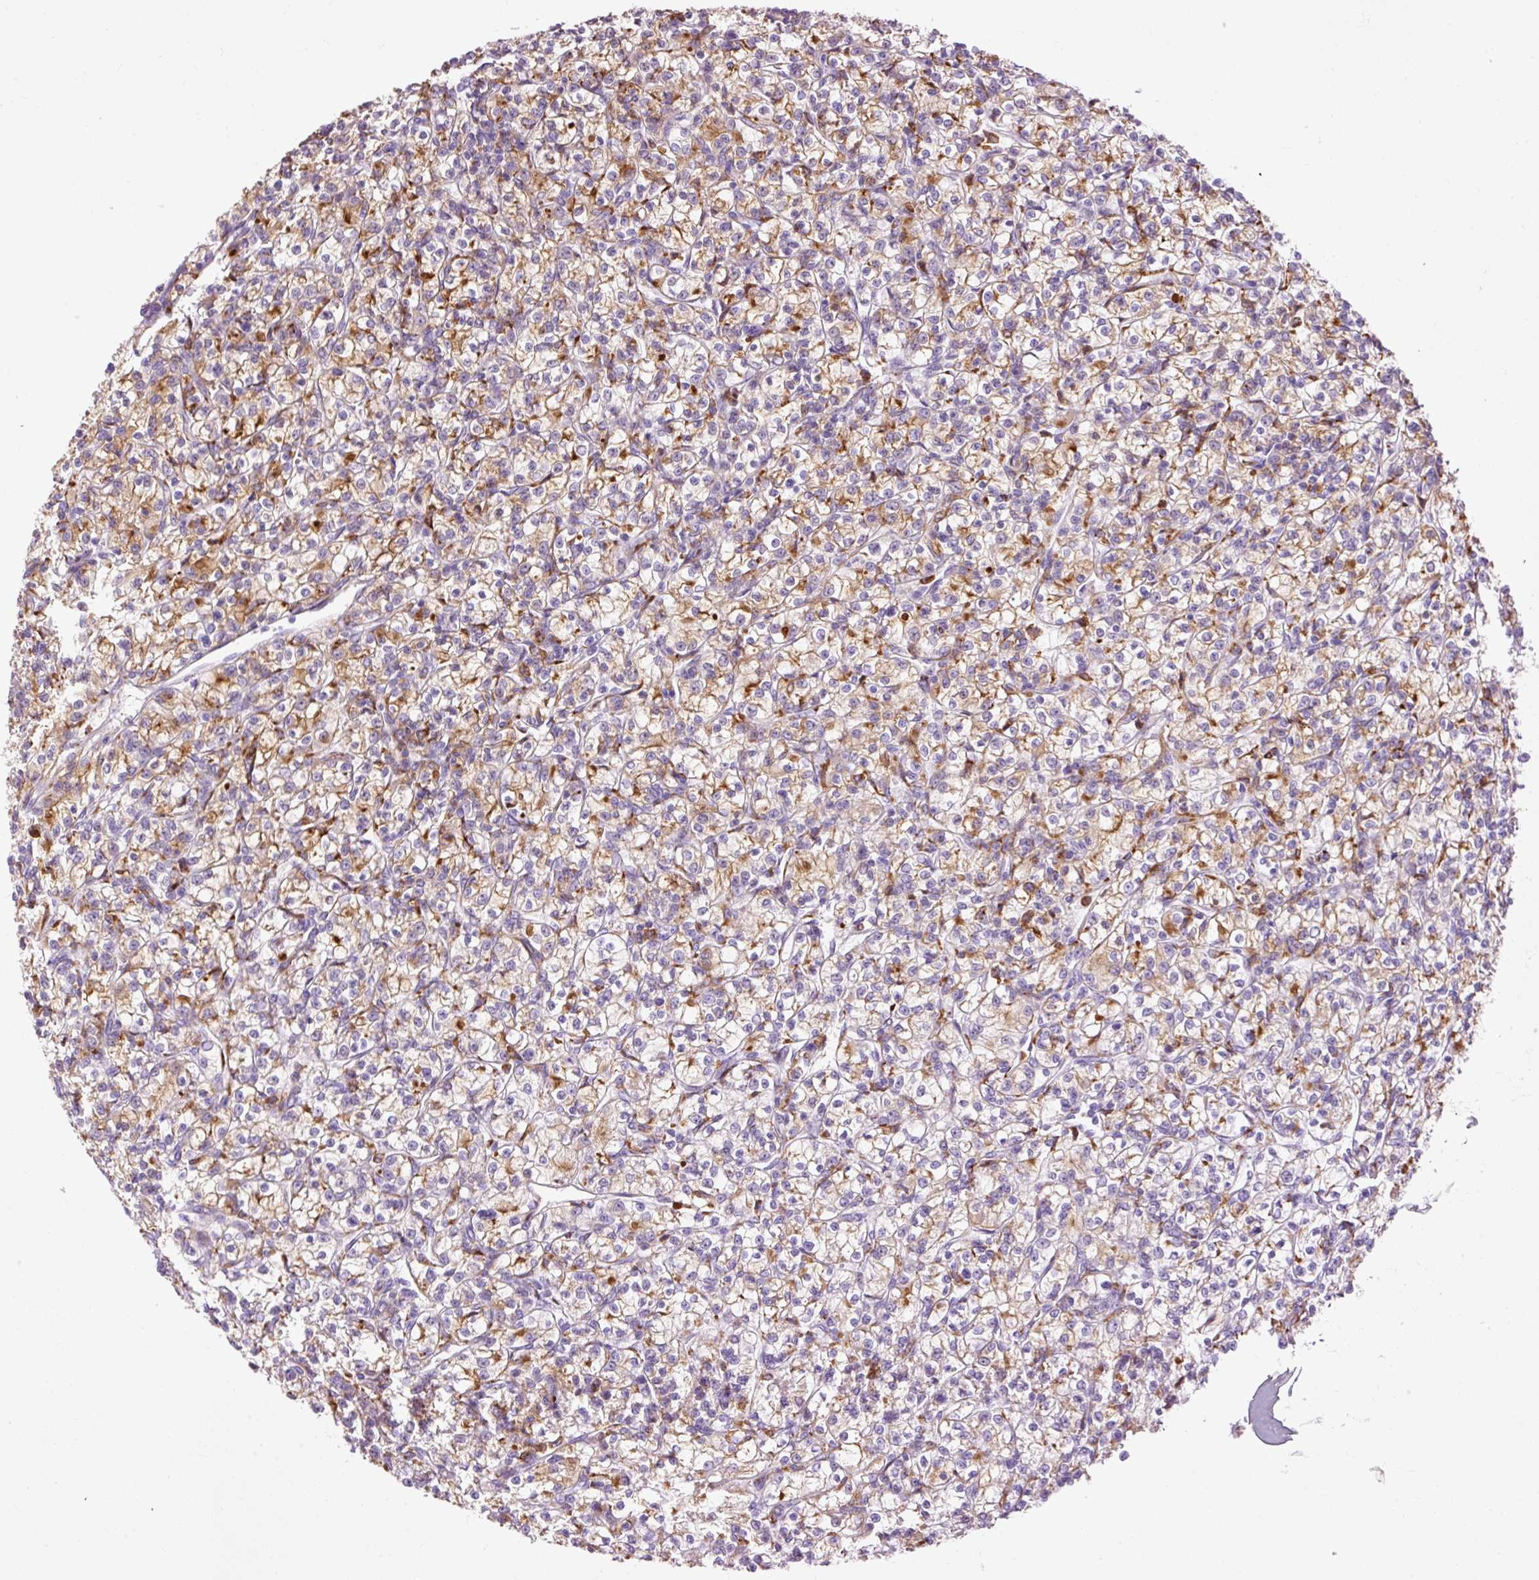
{"staining": {"intensity": "moderate", "quantity": ">75%", "location": "cytoplasmic/membranous"}, "tissue": "renal cancer", "cell_type": "Tumor cells", "image_type": "cancer", "snomed": [{"axis": "morphology", "description": "Adenocarcinoma, NOS"}, {"axis": "topography", "description": "Kidney"}], "caption": "Renal adenocarcinoma tissue exhibits moderate cytoplasmic/membranous positivity in approximately >75% of tumor cells, visualized by immunohistochemistry.", "gene": "LY86", "patient": {"sex": "female", "age": 59}}